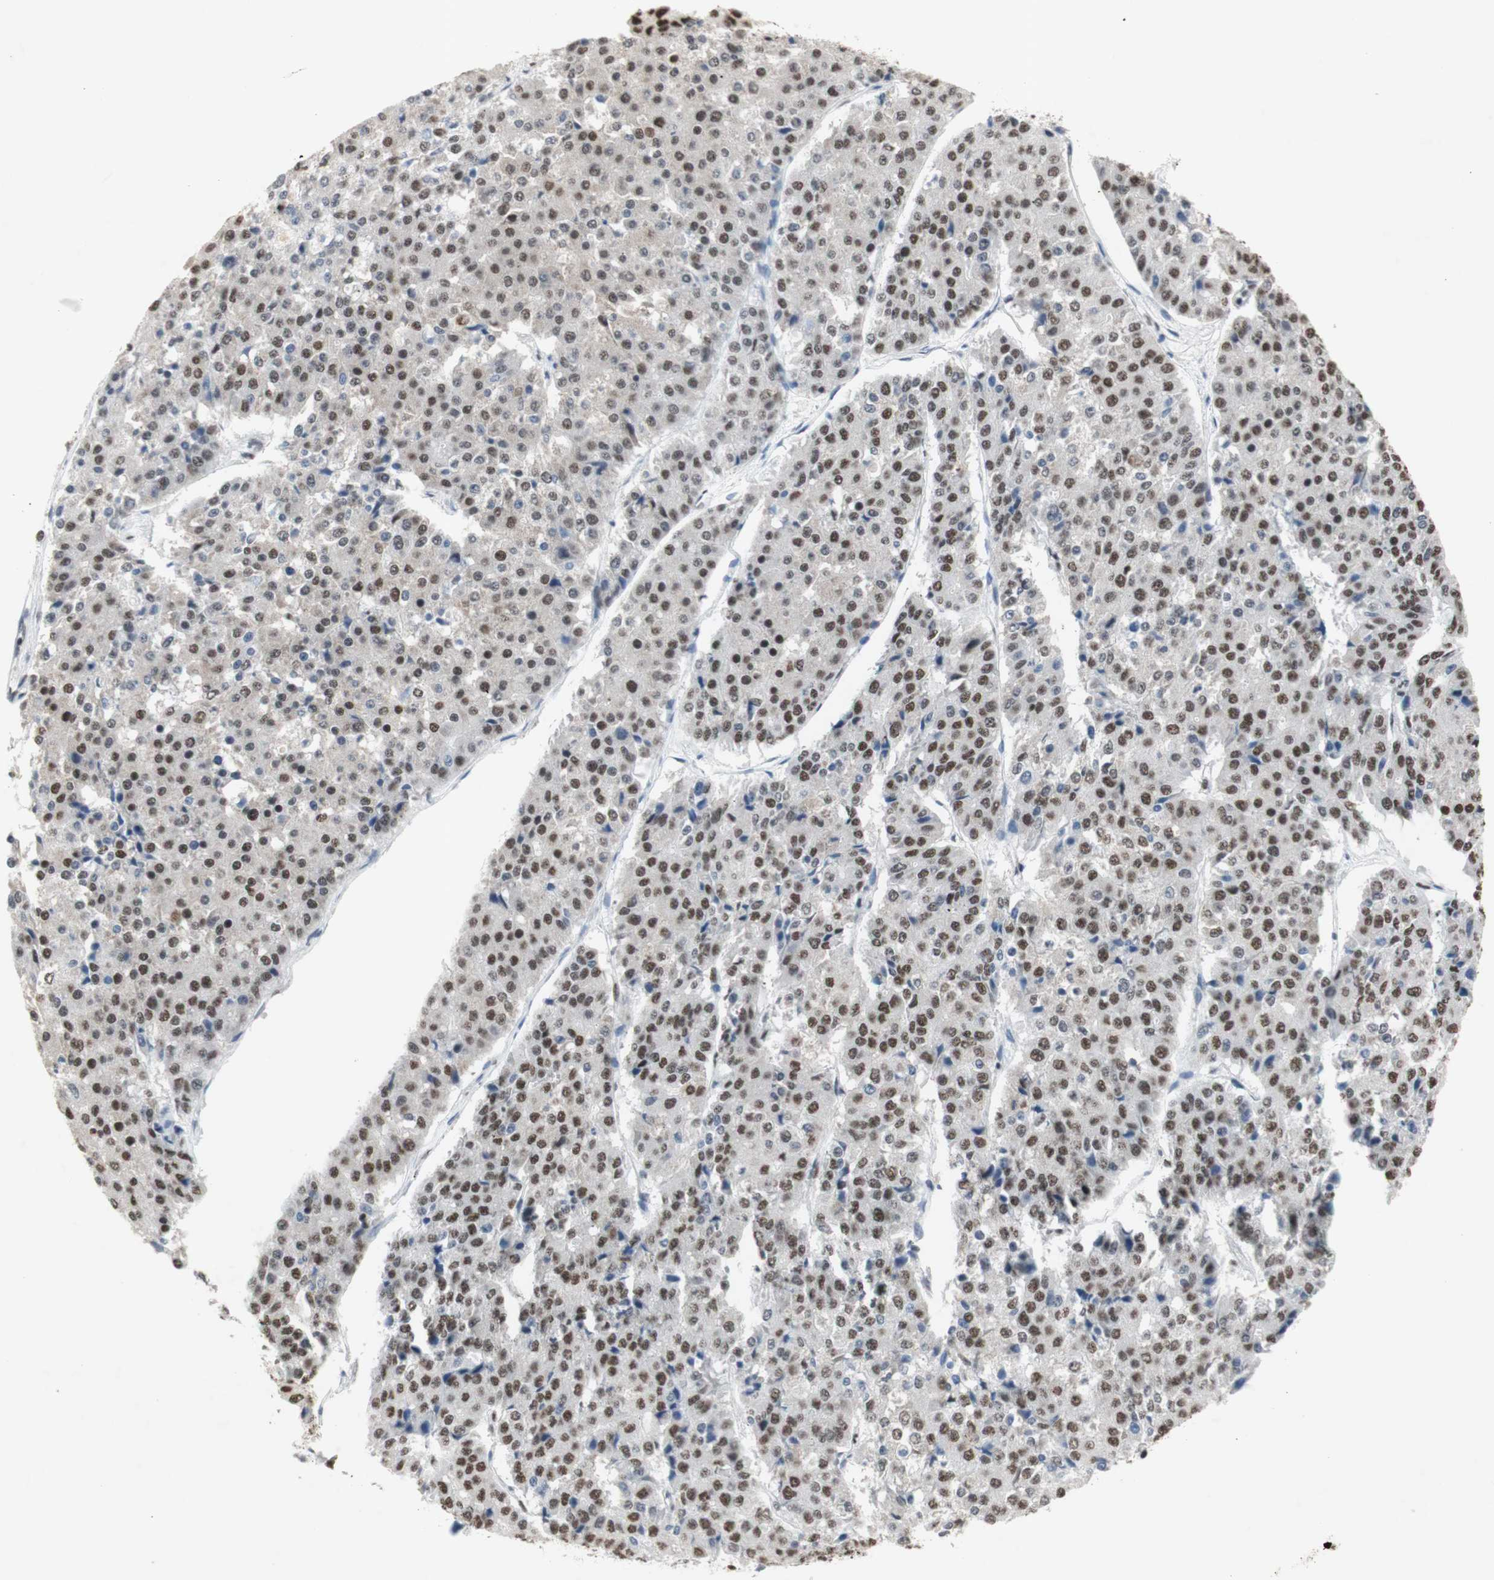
{"staining": {"intensity": "moderate", "quantity": ">75%", "location": "nuclear"}, "tissue": "pancreatic cancer", "cell_type": "Tumor cells", "image_type": "cancer", "snomed": [{"axis": "morphology", "description": "Adenocarcinoma, NOS"}, {"axis": "topography", "description": "Pancreas"}], "caption": "Pancreatic adenocarcinoma tissue displays moderate nuclear positivity in approximately >75% of tumor cells, visualized by immunohistochemistry.", "gene": "SNRPB", "patient": {"sex": "male", "age": 50}}